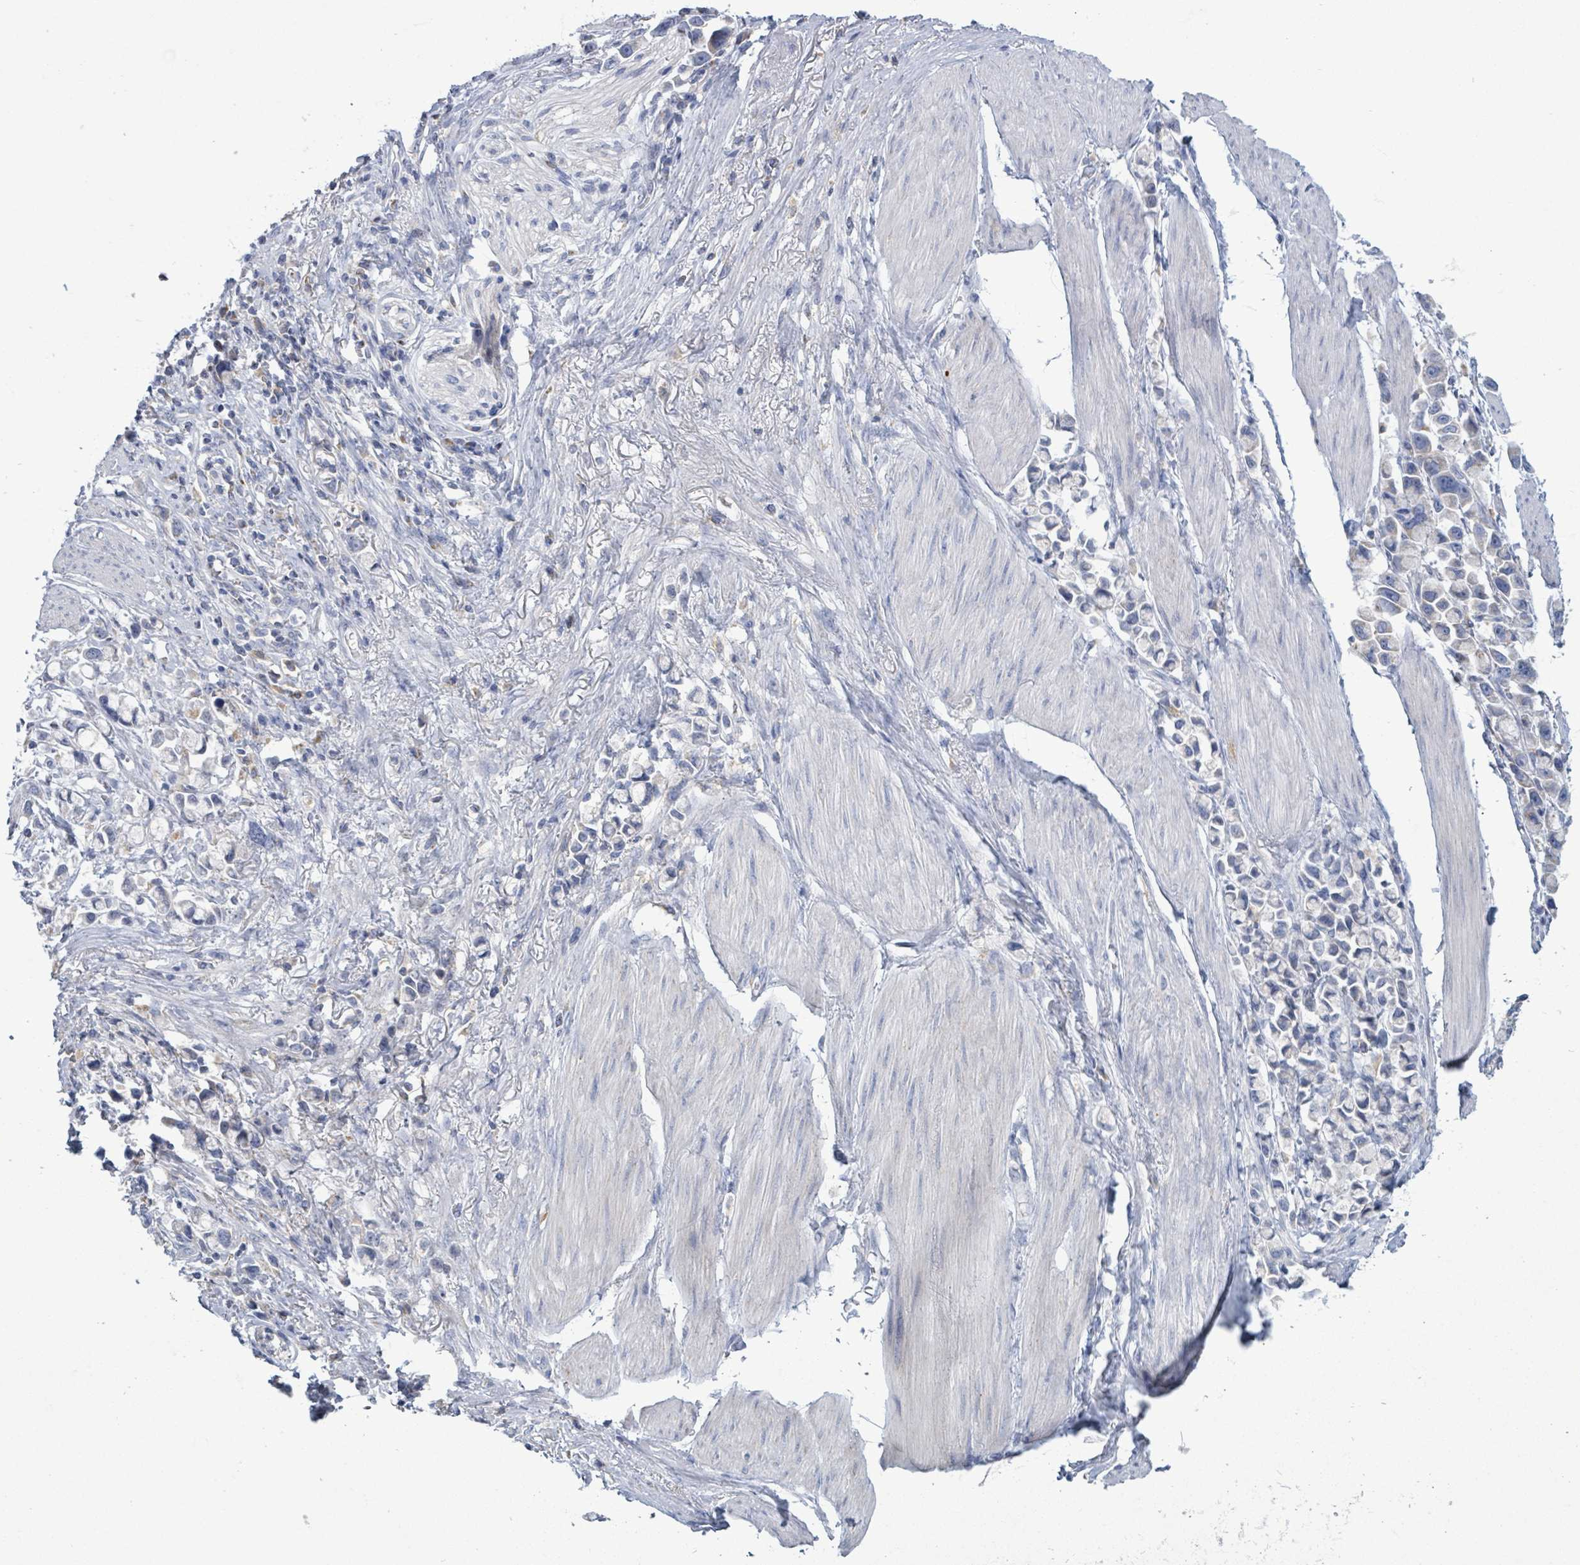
{"staining": {"intensity": "negative", "quantity": "none", "location": "none"}, "tissue": "stomach cancer", "cell_type": "Tumor cells", "image_type": "cancer", "snomed": [{"axis": "morphology", "description": "Adenocarcinoma, NOS"}, {"axis": "topography", "description": "Stomach"}], "caption": "Histopathology image shows no protein staining in tumor cells of adenocarcinoma (stomach) tissue.", "gene": "AKR1C4", "patient": {"sex": "female", "age": 81}}